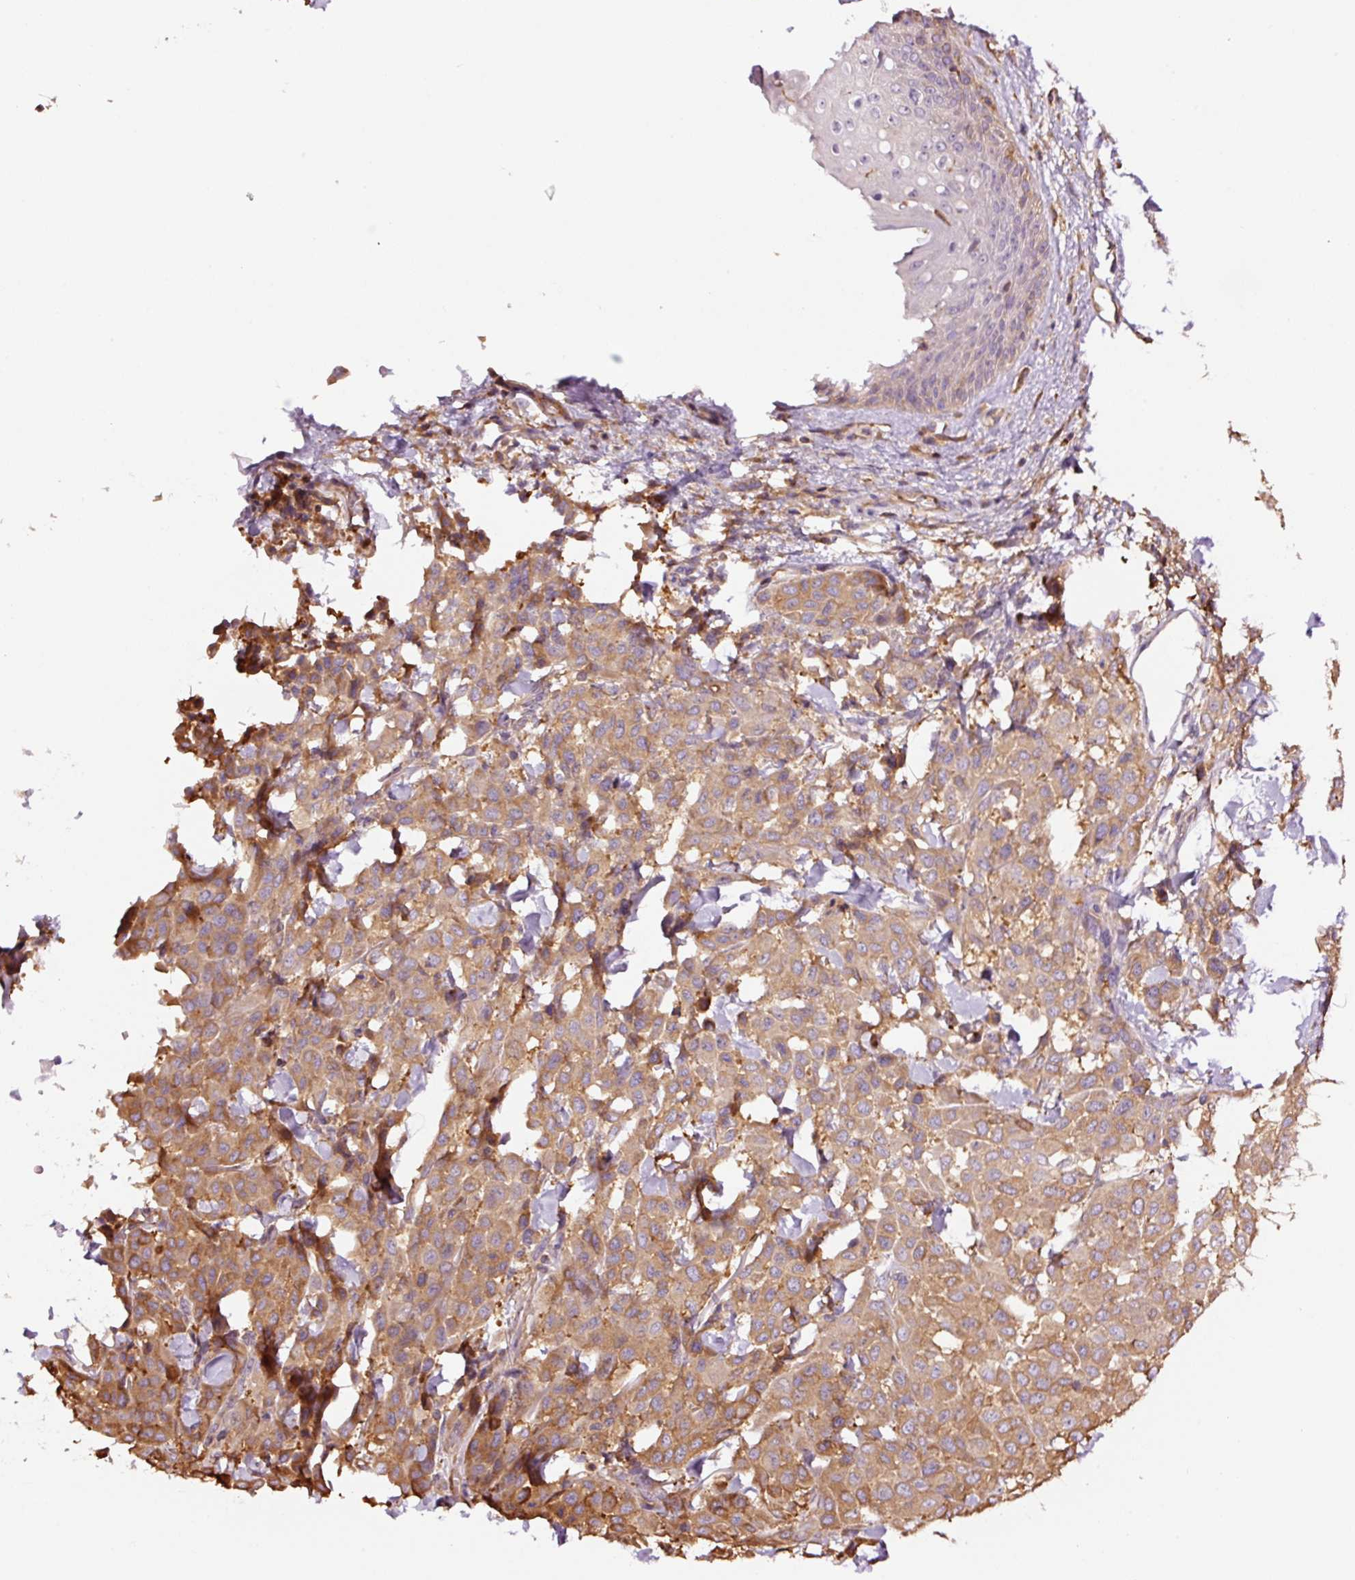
{"staining": {"intensity": "moderate", "quantity": ">75%", "location": "cytoplasmic/membranous"}, "tissue": "melanoma", "cell_type": "Tumor cells", "image_type": "cancer", "snomed": [{"axis": "morphology", "description": "Malignant melanoma, Metastatic site"}, {"axis": "topography", "description": "Skin"}], "caption": "Immunohistochemistry (IHC) micrograph of neoplastic tissue: human malignant melanoma (metastatic site) stained using immunohistochemistry displays medium levels of moderate protein expression localized specifically in the cytoplasmic/membranous of tumor cells, appearing as a cytoplasmic/membranous brown color.", "gene": "METAP1", "patient": {"sex": "female", "age": 81}}